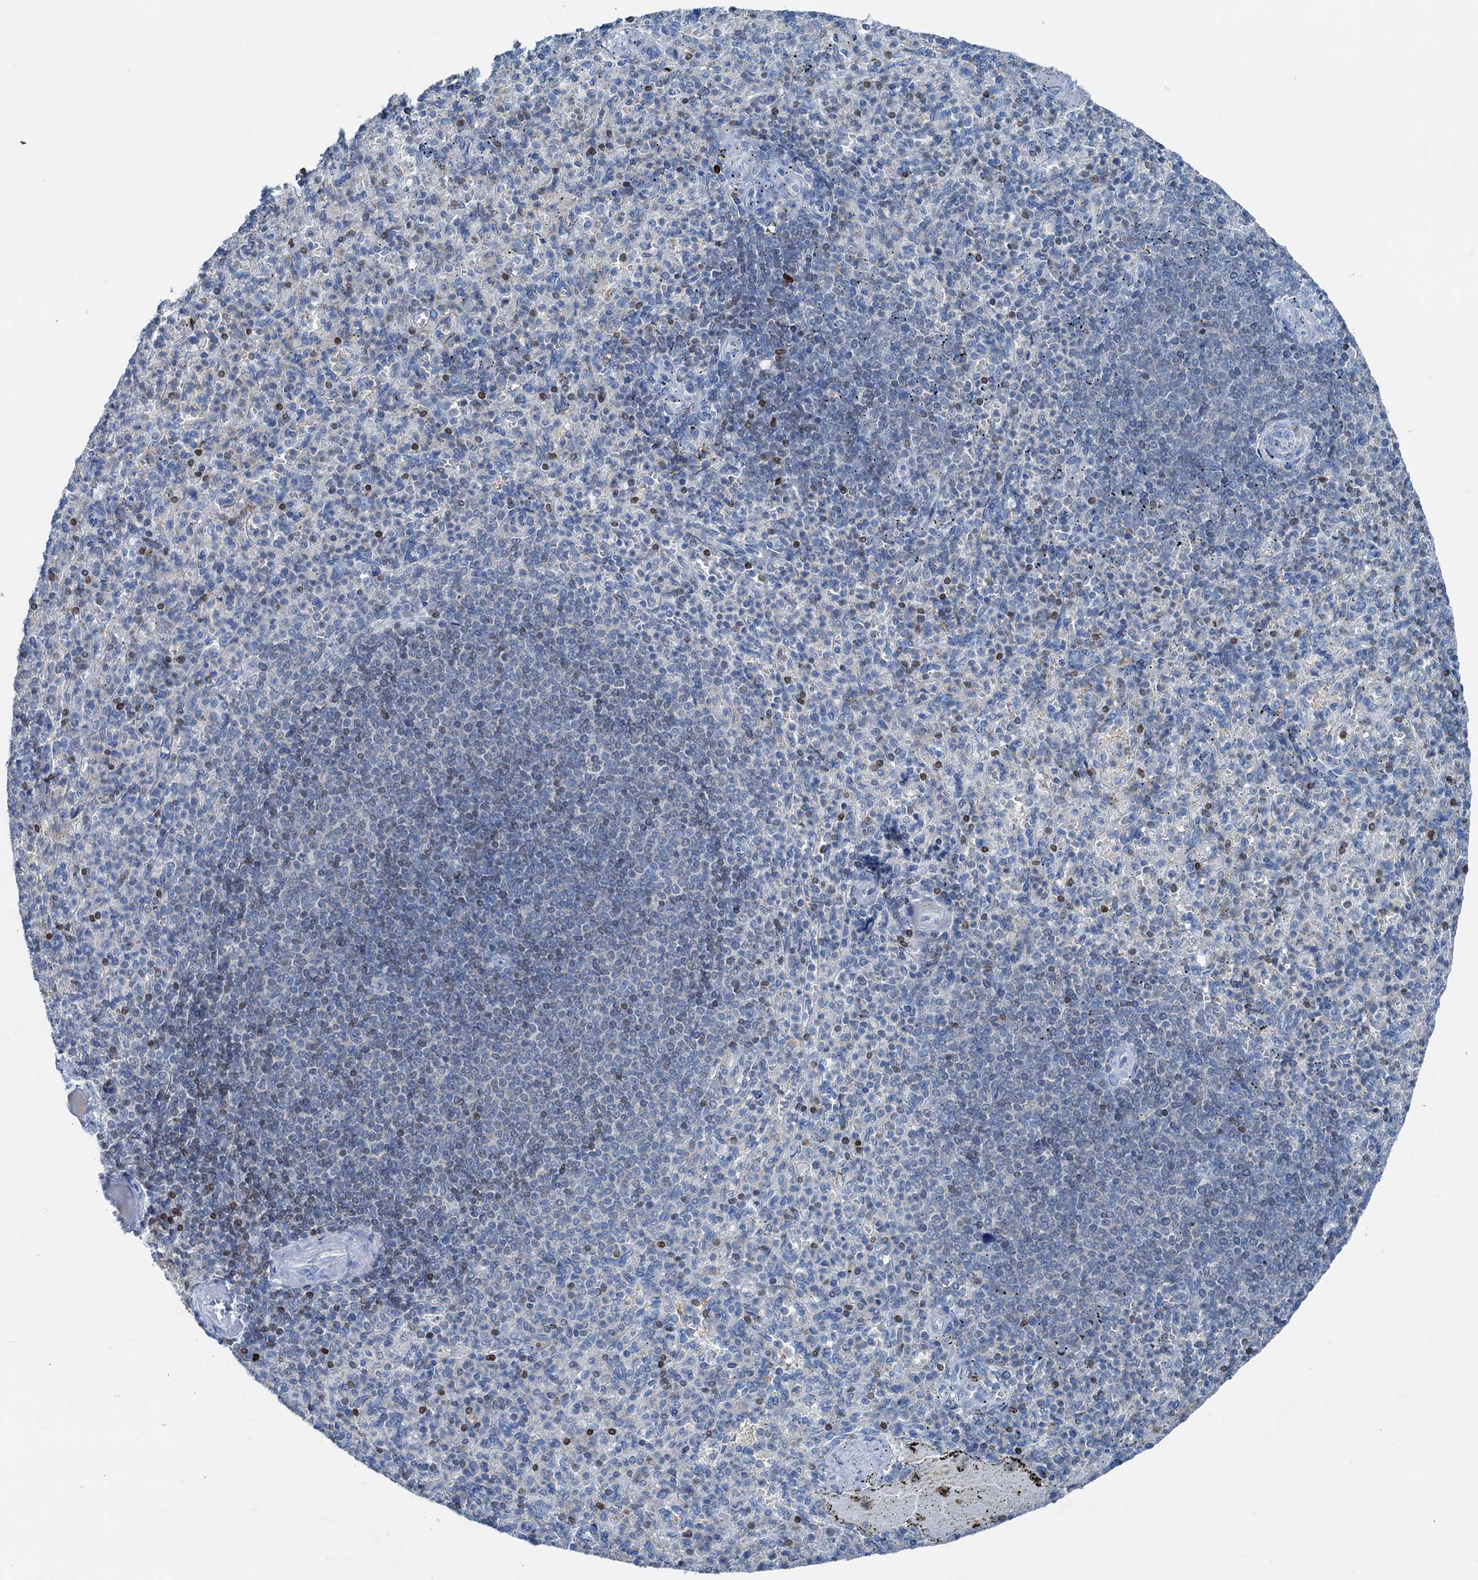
{"staining": {"intensity": "moderate", "quantity": "<25%", "location": "nuclear"}, "tissue": "spleen", "cell_type": "Cells in red pulp", "image_type": "normal", "snomed": [{"axis": "morphology", "description": "Normal tissue, NOS"}, {"axis": "topography", "description": "Spleen"}], "caption": "A brown stain labels moderate nuclear expression of a protein in cells in red pulp of benign human spleen. The protein of interest is shown in brown color, while the nuclei are stained blue.", "gene": "ELP4", "patient": {"sex": "female", "age": 74}}